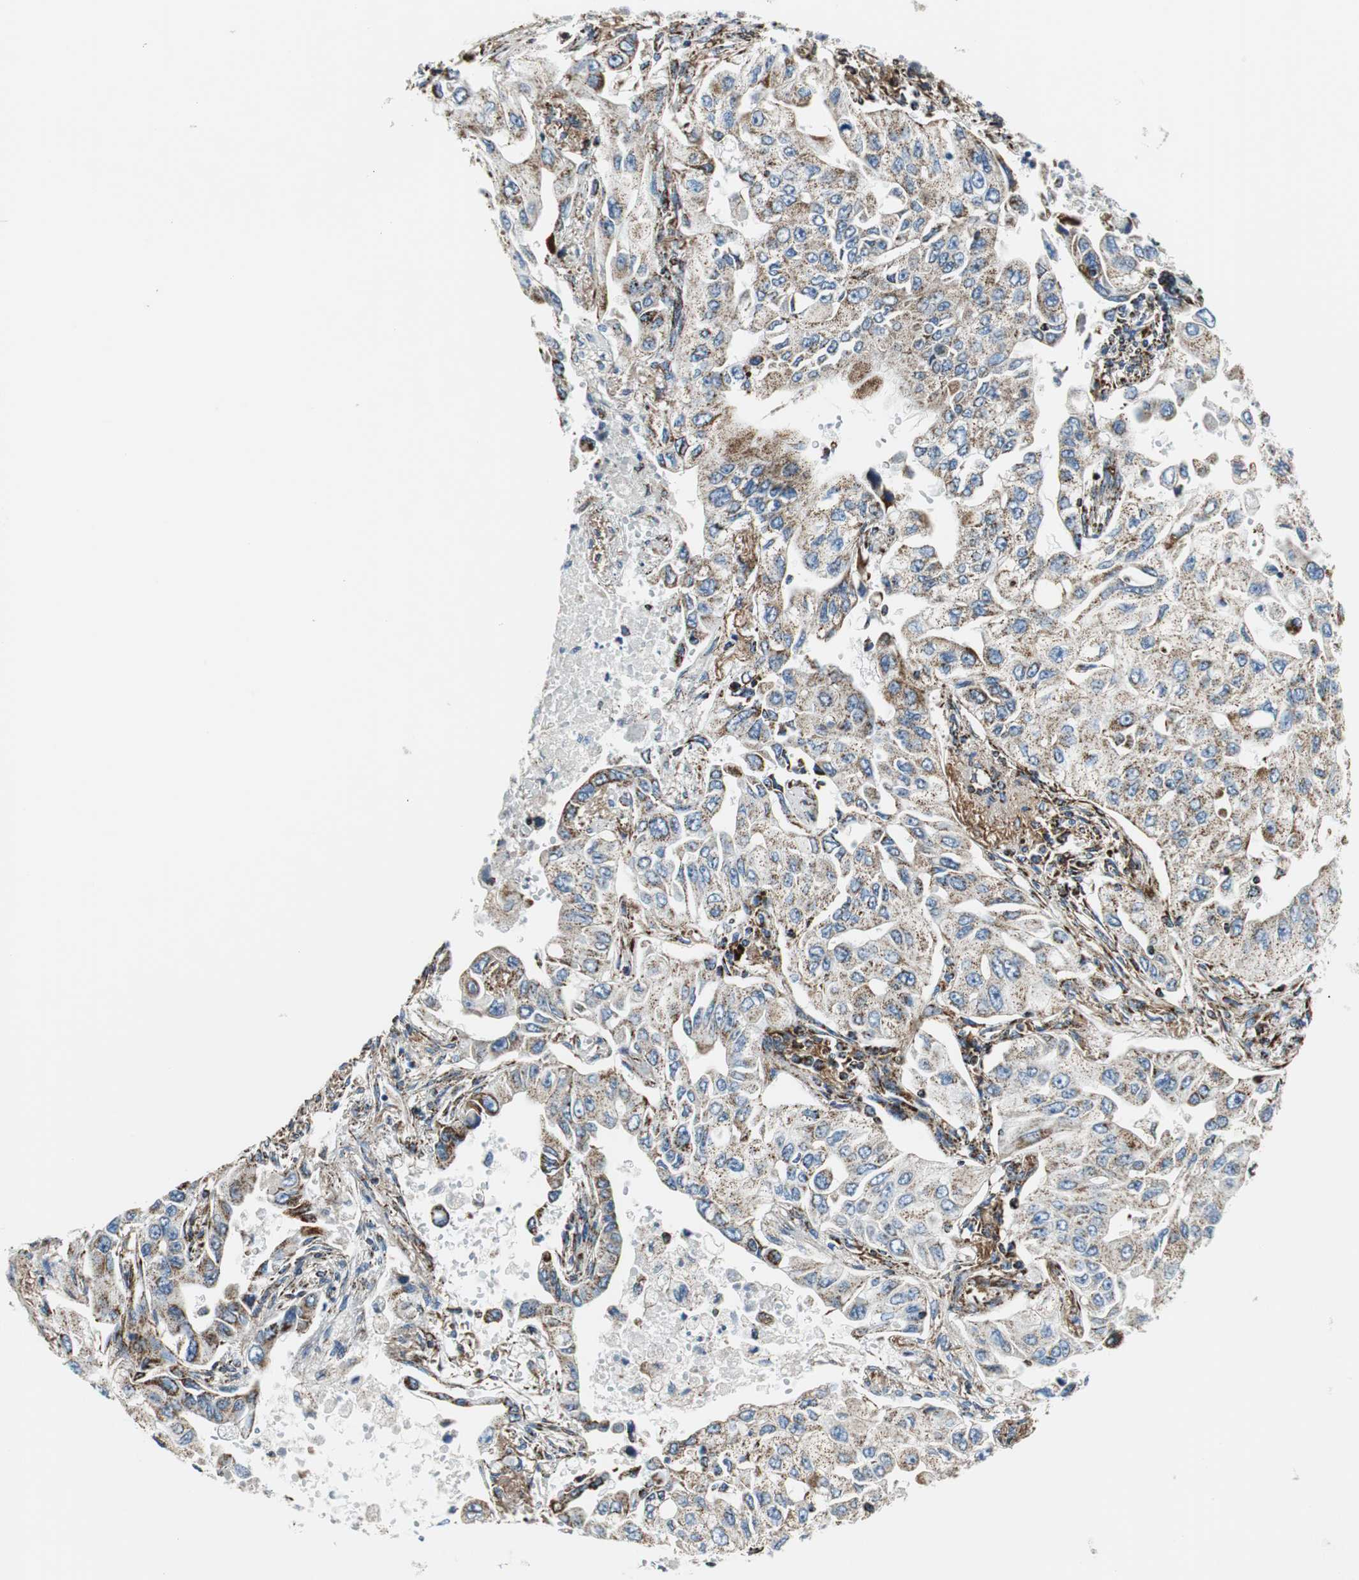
{"staining": {"intensity": "moderate", "quantity": "25%-75%", "location": "cytoplasmic/membranous"}, "tissue": "lung cancer", "cell_type": "Tumor cells", "image_type": "cancer", "snomed": [{"axis": "morphology", "description": "Adenocarcinoma, NOS"}, {"axis": "topography", "description": "Lung"}], "caption": "An image of human lung cancer stained for a protein reveals moderate cytoplasmic/membranous brown staining in tumor cells. (Brightfield microscopy of DAB IHC at high magnification).", "gene": "C1QTNF7", "patient": {"sex": "male", "age": 84}}